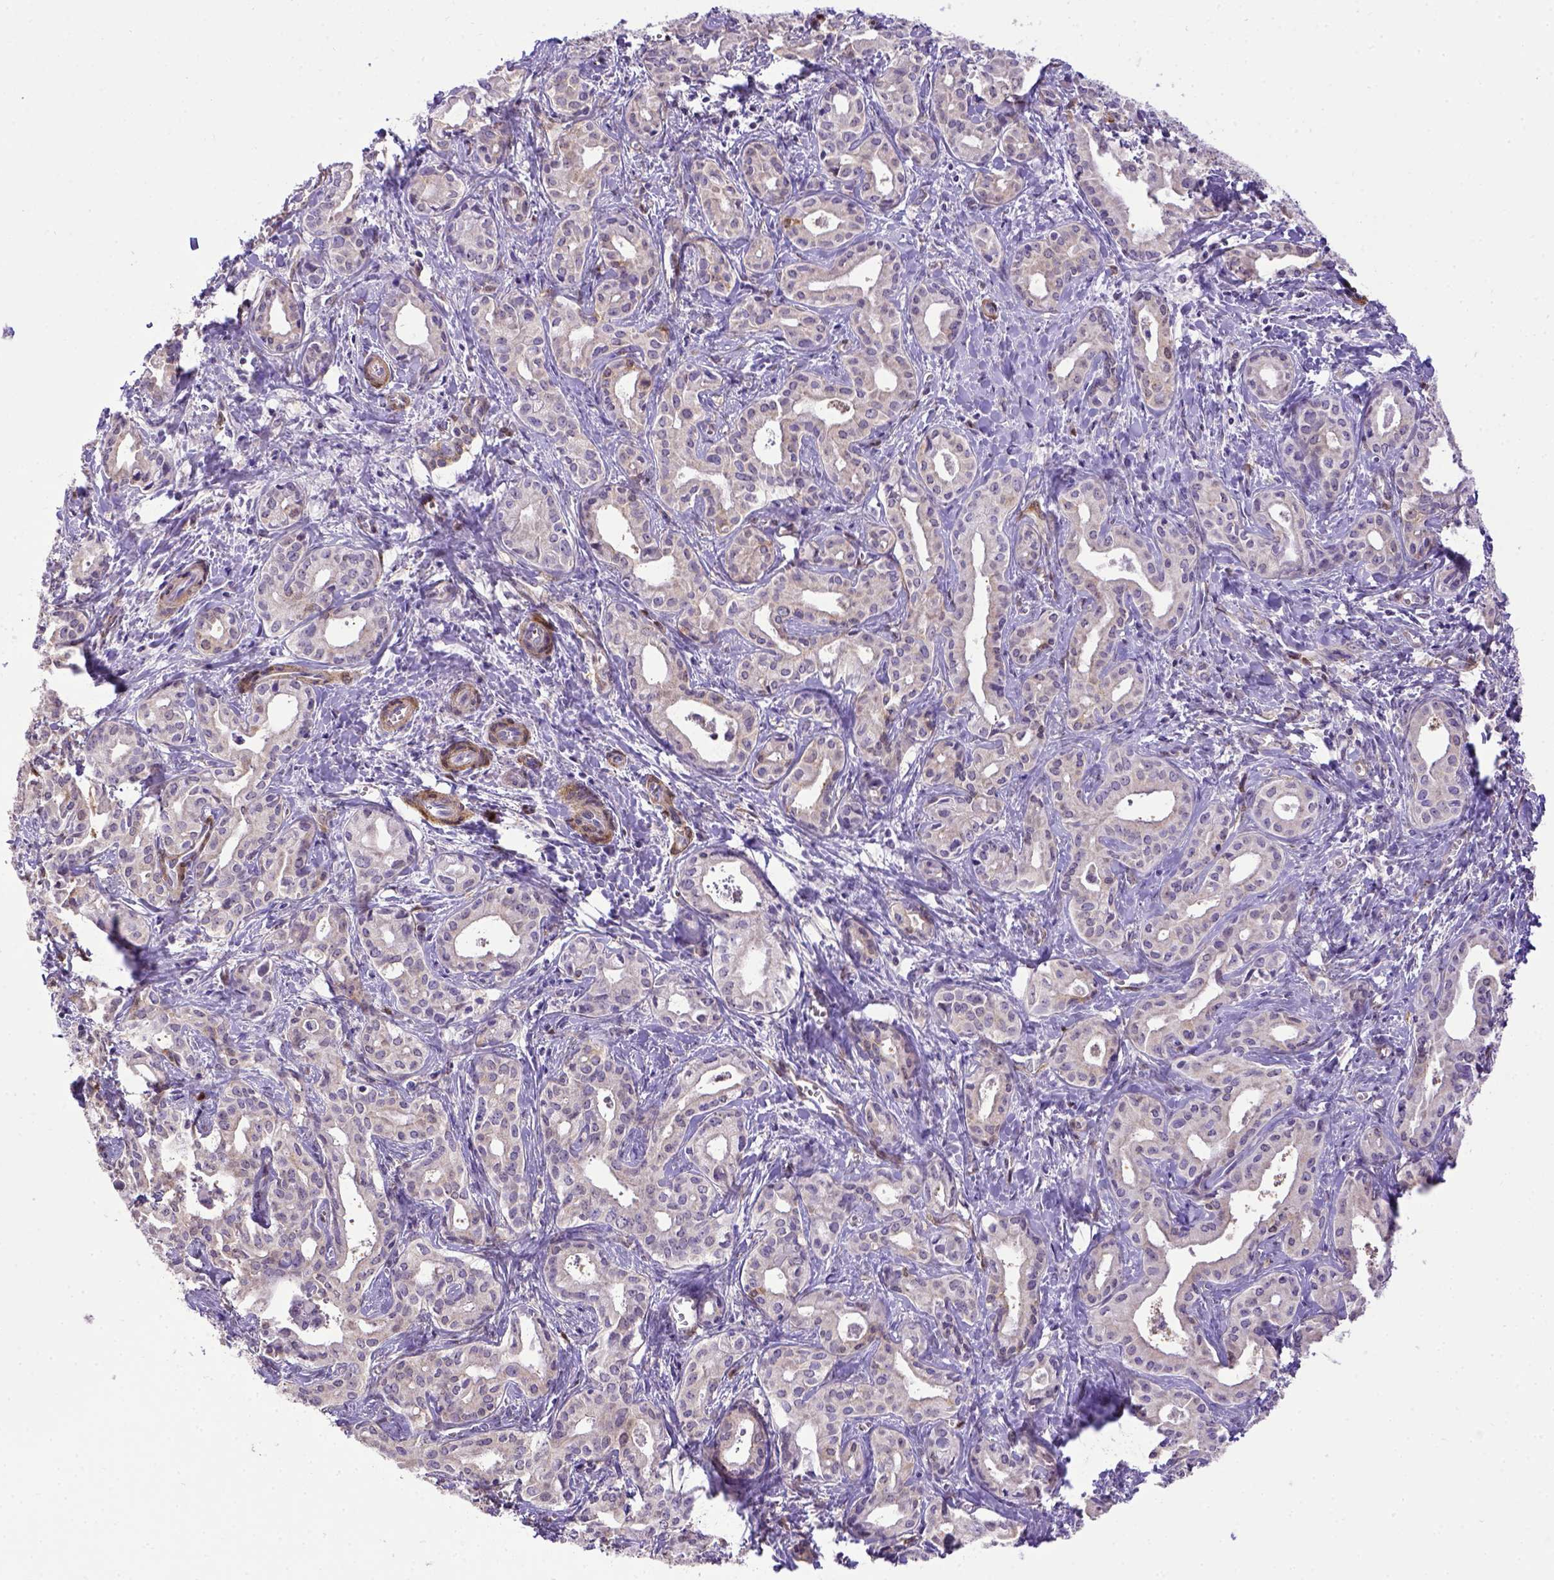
{"staining": {"intensity": "negative", "quantity": "none", "location": "none"}, "tissue": "liver cancer", "cell_type": "Tumor cells", "image_type": "cancer", "snomed": [{"axis": "morphology", "description": "Cholangiocarcinoma"}, {"axis": "topography", "description": "Liver"}], "caption": "Cholangiocarcinoma (liver) was stained to show a protein in brown. There is no significant expression in tumor cells. Nuclei are stained in blue.", "gene": "BTN1A1", "patient": {"sex": "female", "age": 65}}